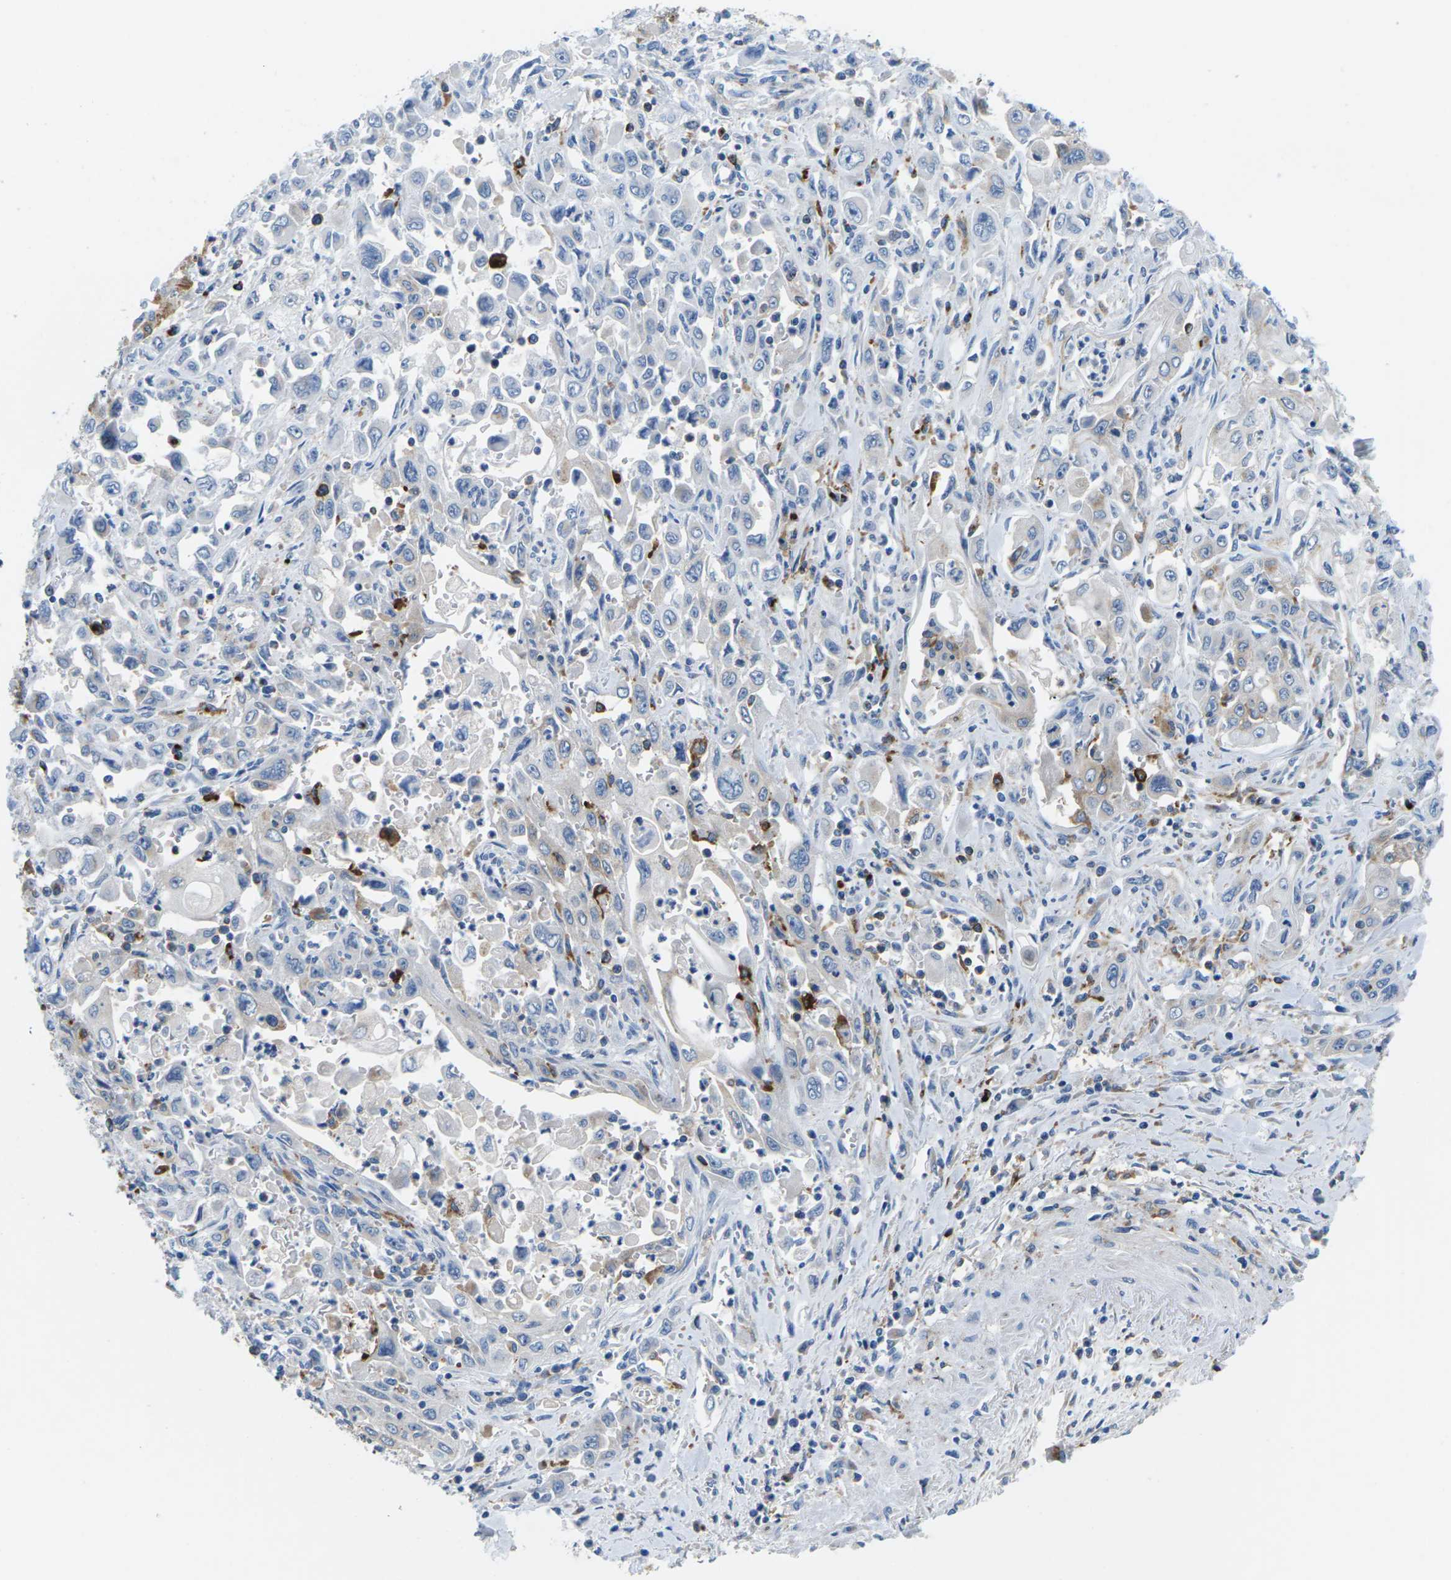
{"staining": {"intensity": "moderate", "quantity": "<25%", "location": "cytoplasmic/membranous"}, "tissue": "pancreatic cancer", "cell_type": "Tumor cells", "image_type": "cancer", "snomed": [{"axis": "morphology", "description": "Adenocarcinoma, NOS"}, {"axis": "topography", "description": "Pancreas"}], "caption": "Tumor cells display moderate cytoplasmic/membranous positivity in about <25% of cells in pancreatic cancer (adenocarcinoma).", "gene": "SYNGR2", "patient": {"sex": "male", "age": 70}}